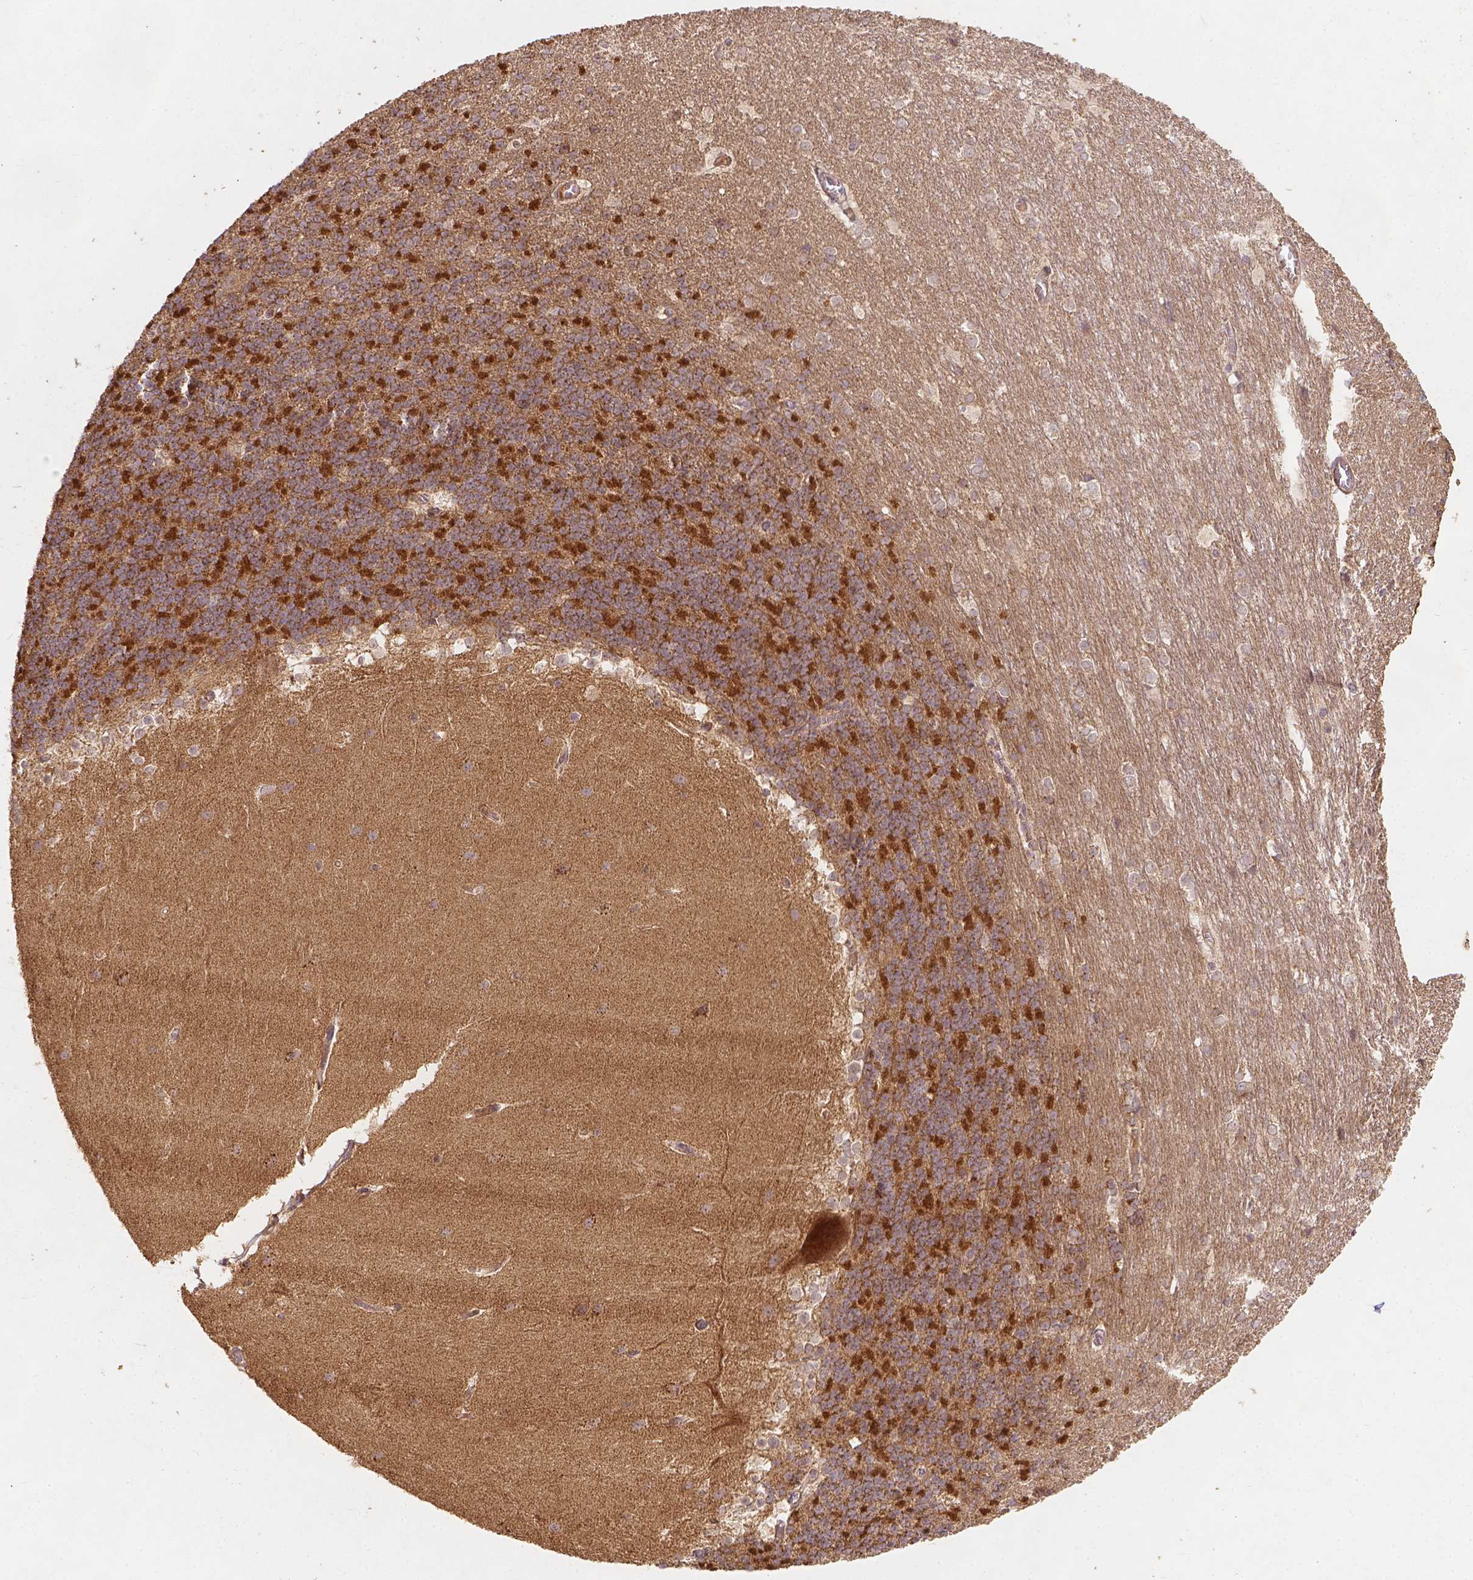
{"staining": {"intensity": "strong", "quantity": "25%-75%", "location": "cytoplasmic/membranous"}, "tissue": "cerebellum", "cell_type": "Cells in granular layer", "image_type": "normal", "snomed": [{"axis": "morphology", "description": "Normal tissue, NOS"}, {"axis": "topography", "description": "Cerebellum"}], "caption": "Immunohistochemistry staining of benign cerebellum, which exhibits high levels of strong cytoplasmic/membranous positivity in approximately 25%-75% of cells in granular layer indicating strong cytoplasmic/membranous protein positivity. The staining was performed using DAB (3,3'-diaminobenzidine) (brown) for protein detection and nuclei were counterstained in hematoxylin (blue).", "gene": "XPR1", "patient": {"sex": "female", "age": 19}}